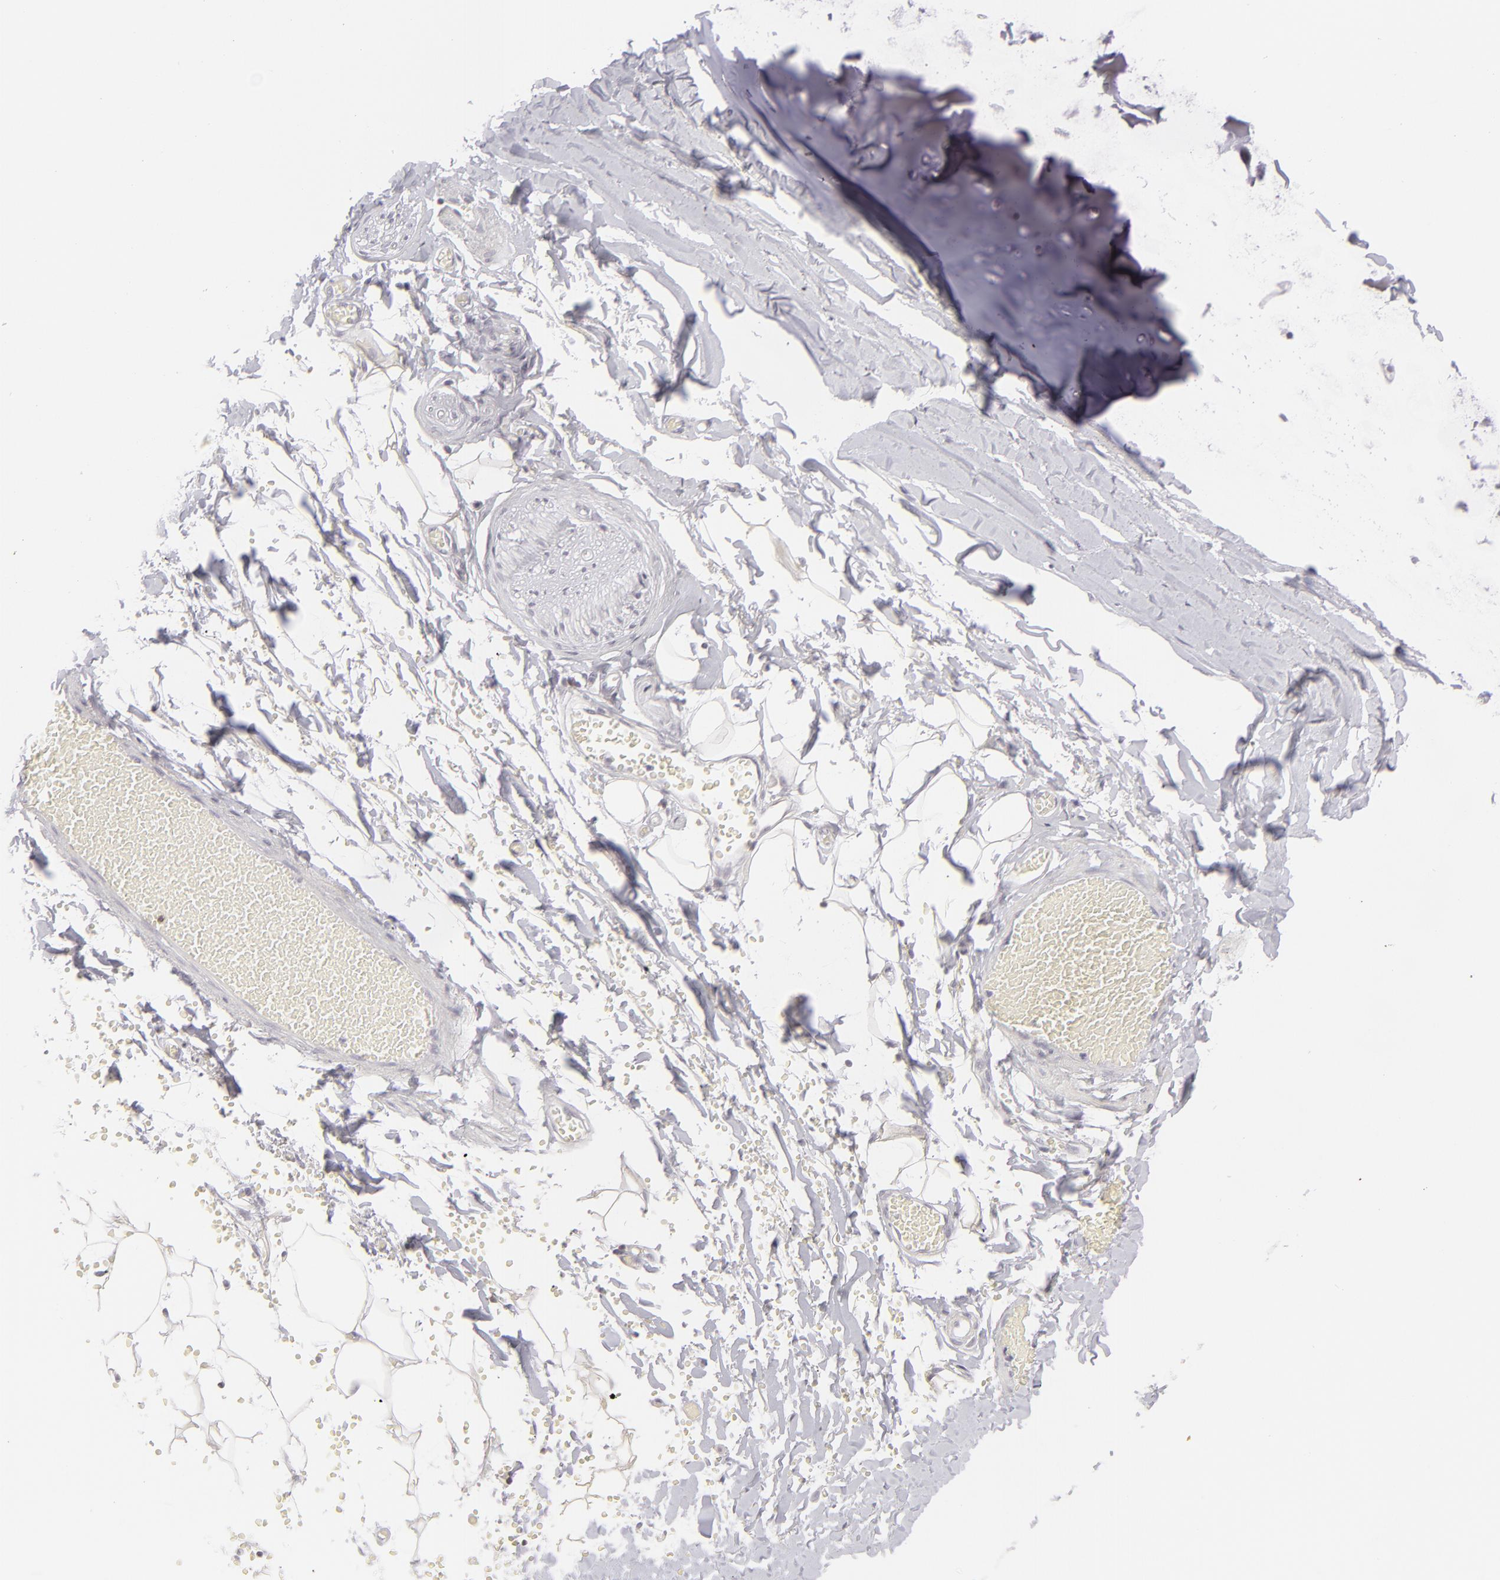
{"staining": {"intensity": "negative", "quantity": "none", "location": "none"}, "tissue": "adipose tissue", "cell_type": "Adipocytes", "image_type": "normal", "snomed": [{"axis": "morphology", "description": "Normal tissue, NOS"}, {"axis": "topography", "description": "Bronchus"}, {"axis": "topography", "description": "Lung"}], "caption": "The histopathology image shows no significant positivity in adipocytes of adipose tissue. (Stains: DAB immunohistochemistry with hematoxylin counter stain, Microscopy: brightfield microscopy at high magnification).", "gene": "CD7", "patient": {"sex": "female", "age": 56}}